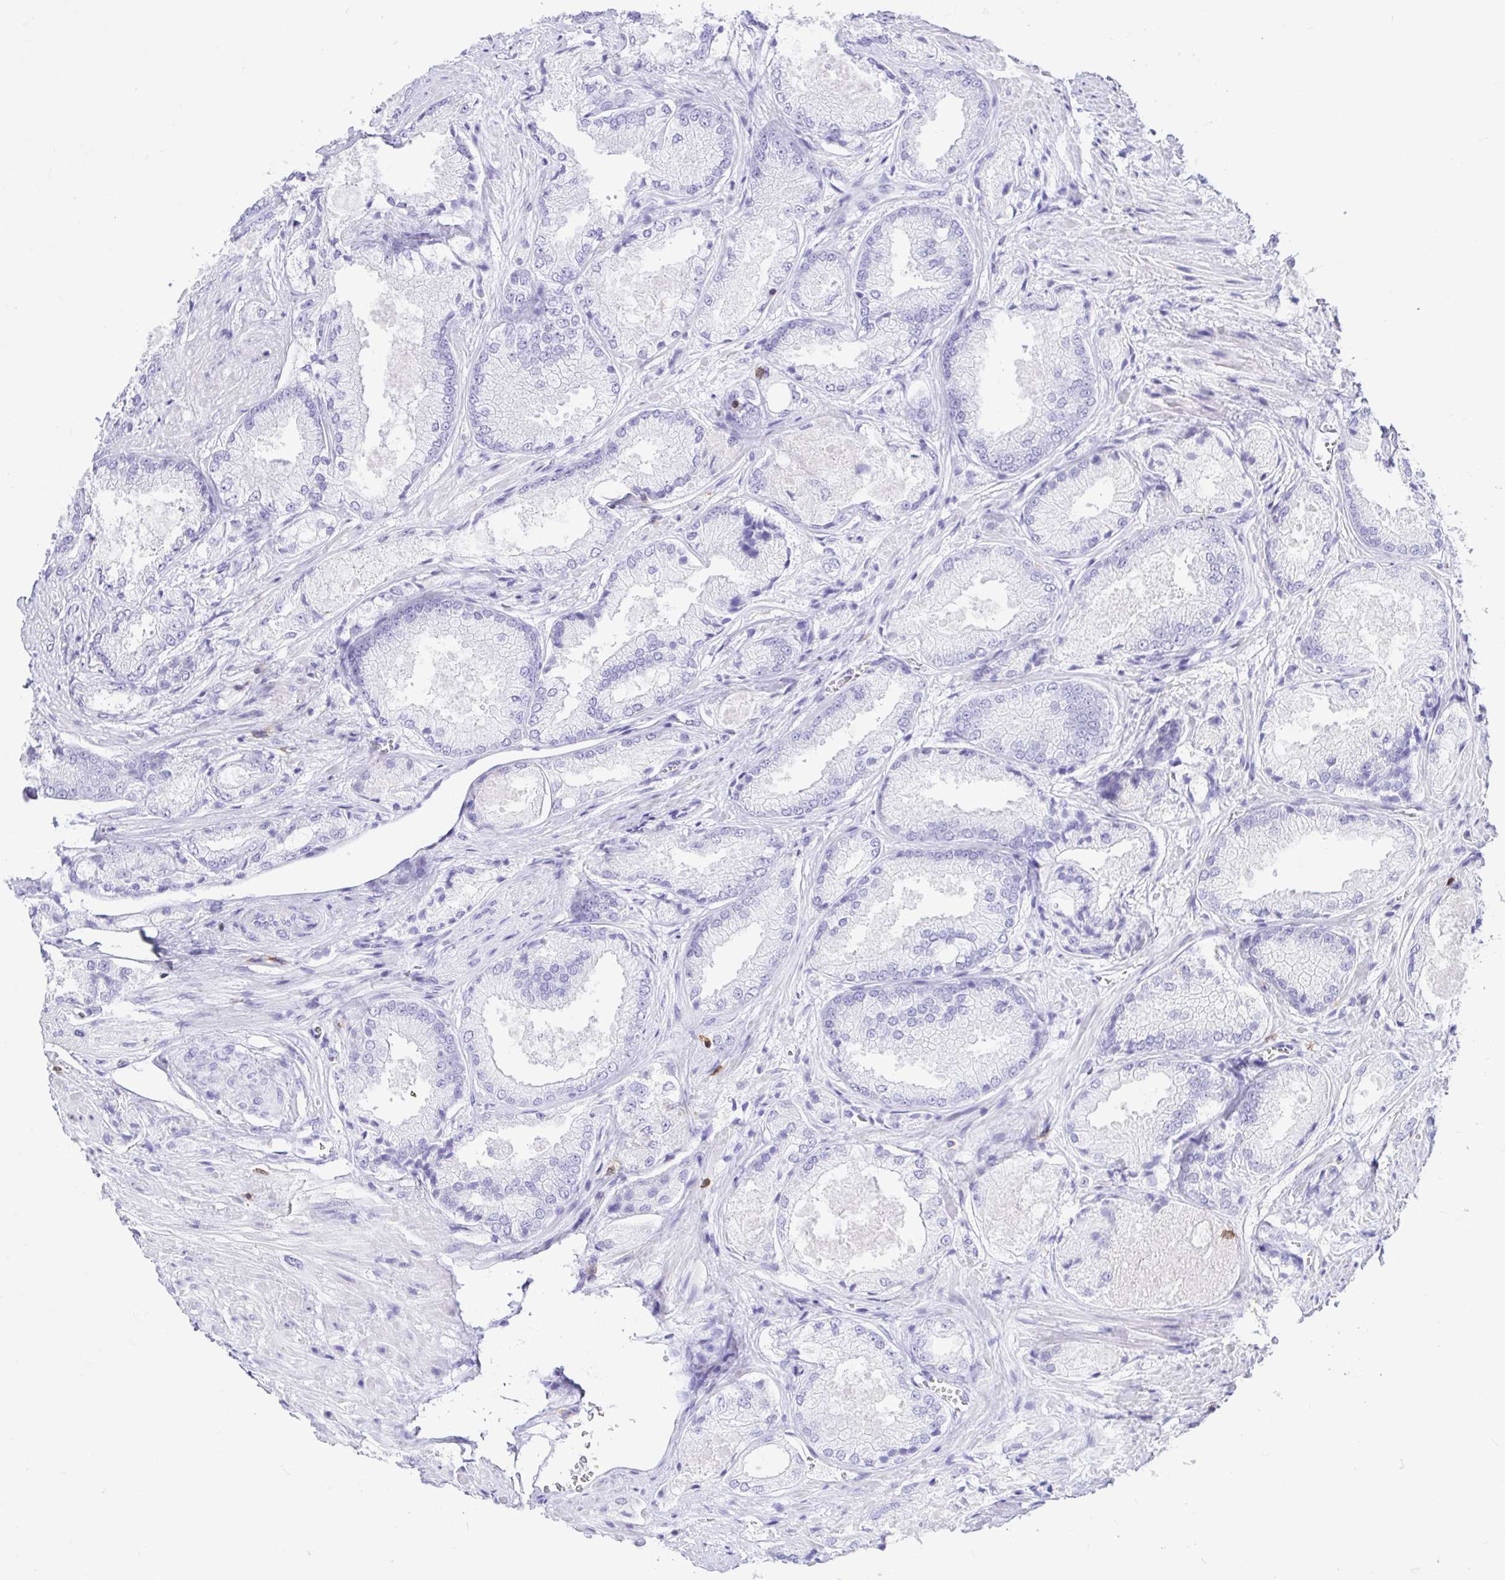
{"staining": {"intensity": "negative", "quantity": "none", "location": "none"}, "tissue": "prostate cancer", "cell_type": "Tumor cells", "image_type": "cancer", "snomed": [{"axis": "morphology", "description": "Adenocarcinoma, High grade"}, {"axis": "topography", "description": "Prostate"}], "caption": "A micrograph of human prostate cancer (adenocarcinoma (high-grade)) is negative for staining in tumor cells.", "gene": "CD5", "patient": {"sex": "male", "age": 68}}